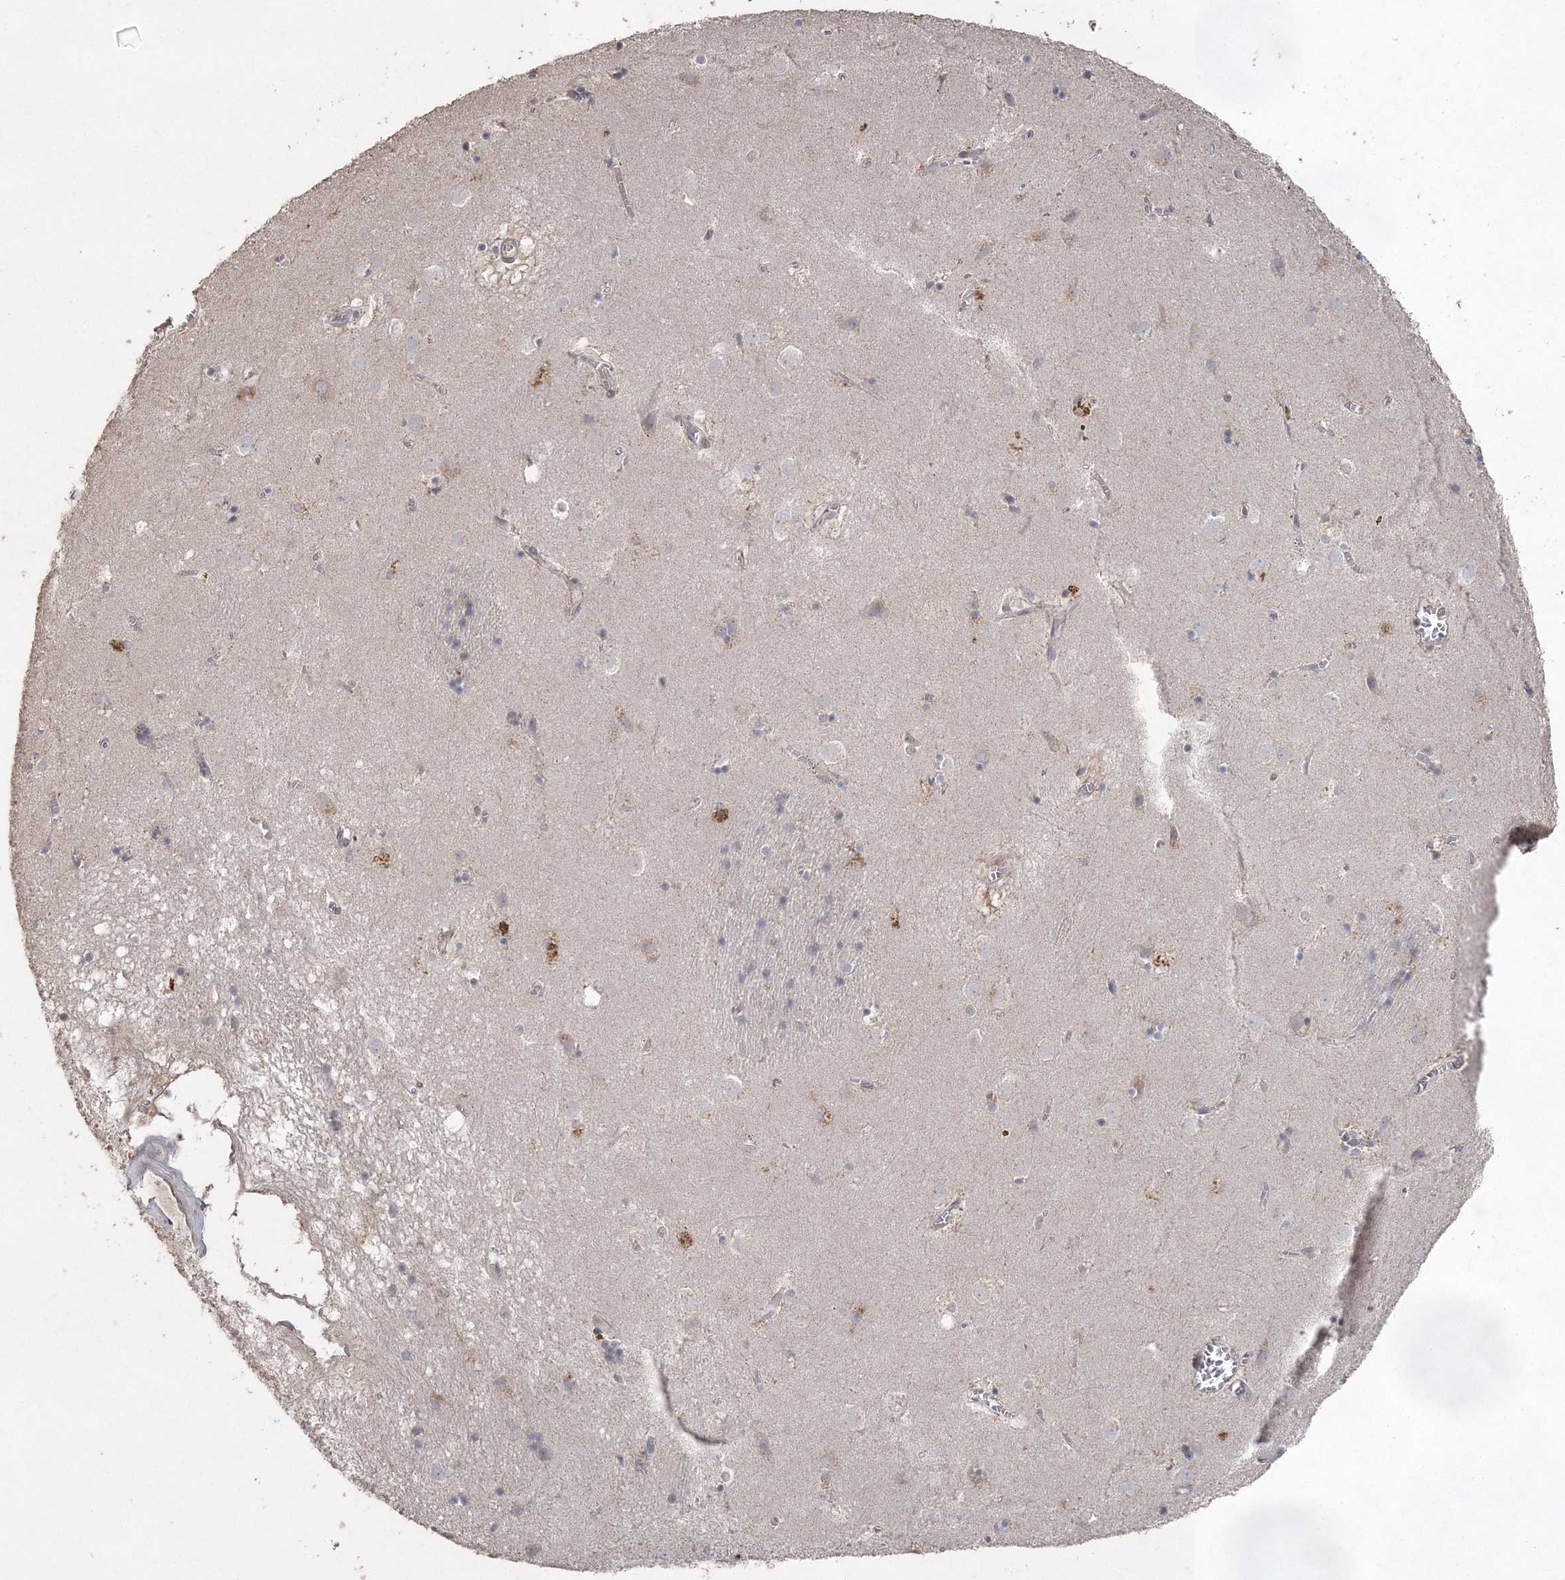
{"staining": {"intensity": "negative", "quantity": "none", "location": "none"}, "tissue": "caudate", "cell_type": "Glial cells", "image_type": "normal", "snomed": [{"axis": "morphology", "description": "Normal tissue, NOS"}, {"axis": "topography", "description": "Lateral ventricle wall"}], "caption": "An image of human caudate is negative for staining in glial cells. (DAB (3,3'-diaminobenzidine) immunohistochemistry (IHC), high magnification).", "gene": "UIMC1", "patient": {"sex": "male", "age": 70}}